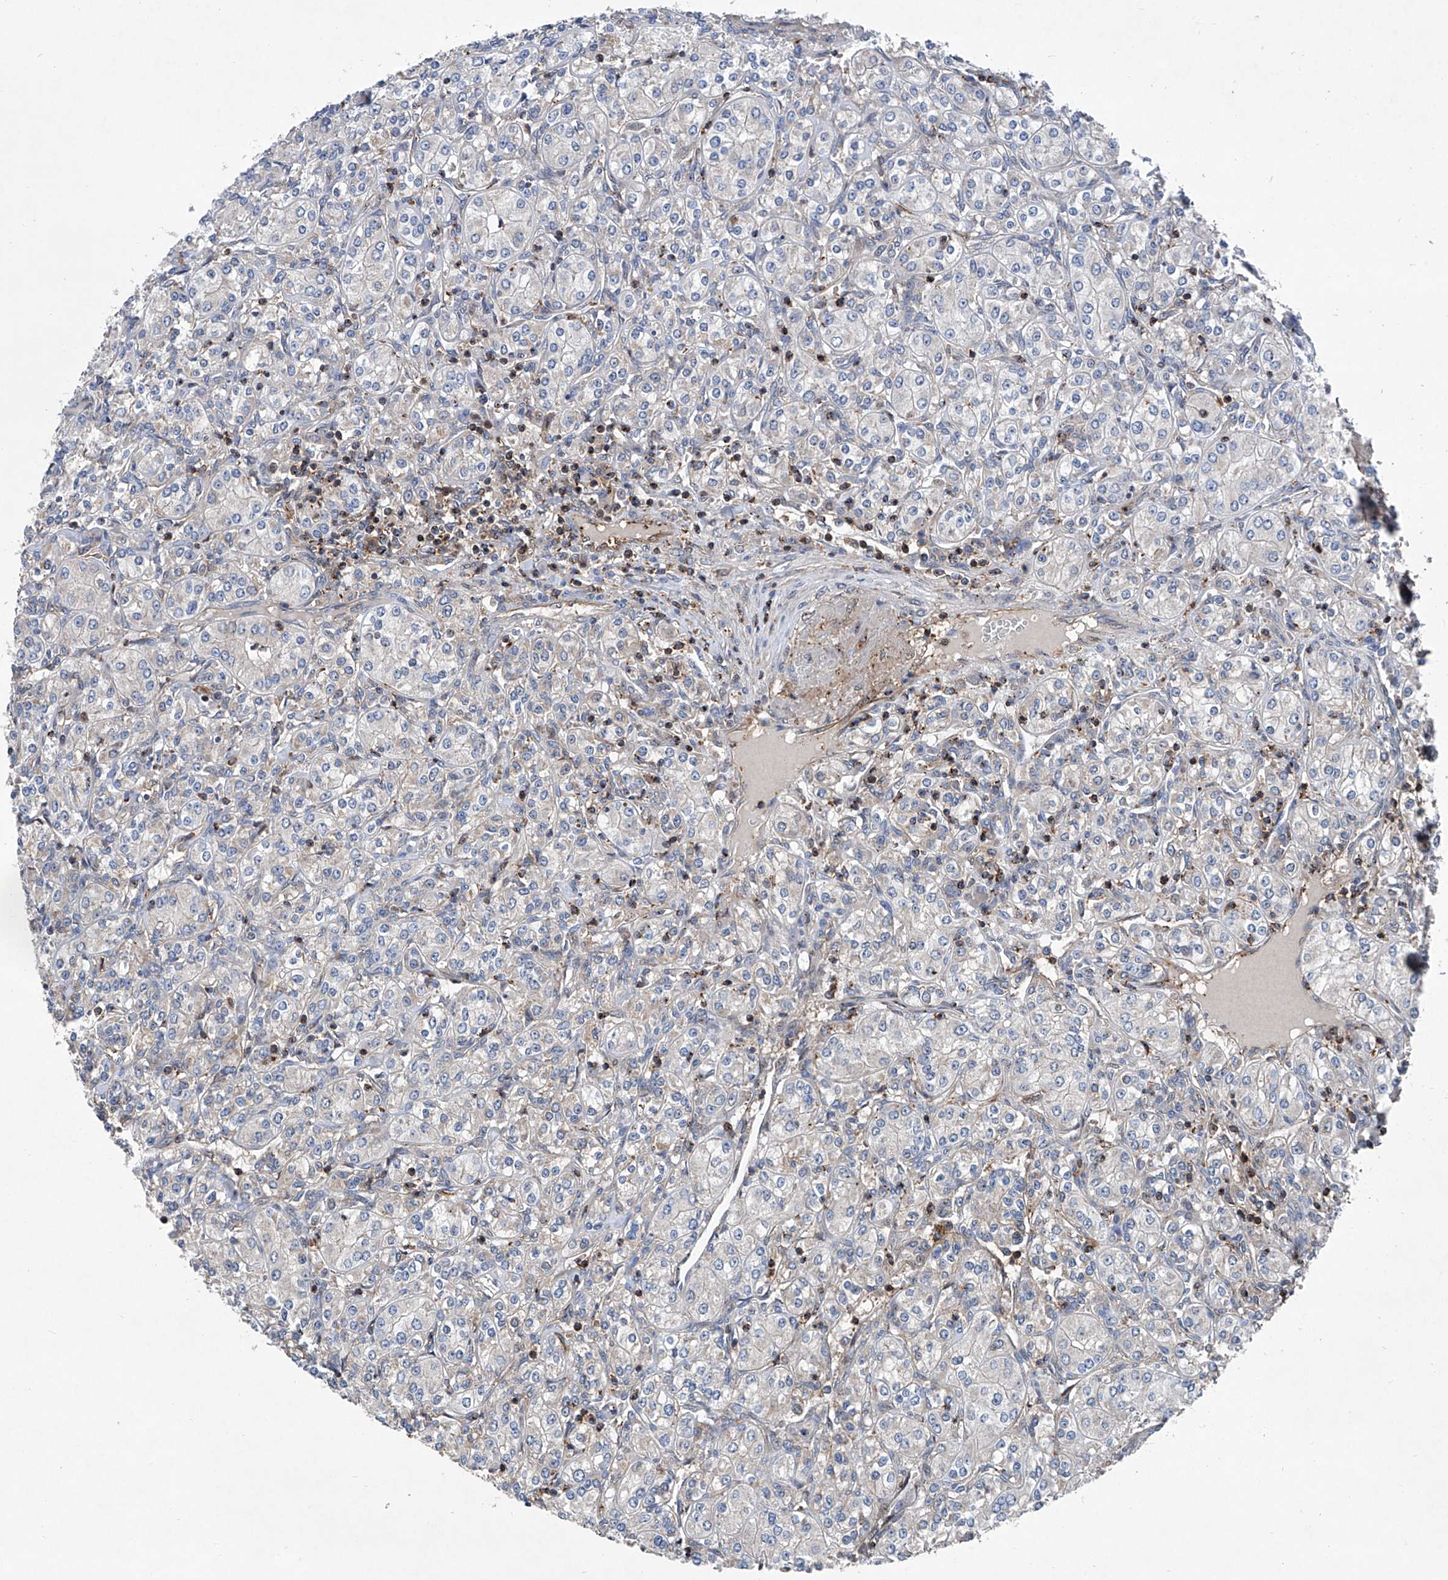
{"staining": {"intensity": "negative", "quantity": "none", "location": "none"}, "tissue": "renal cancer", "cell_type": "Tumor cells", "image_type": "cancer", "snomed": [{"axis": "morphology", "description": "Adenocarcinoma, NOS"}, {"axis": "topography", "description": "Kidney"}], "caption": "Immunohistochemistry (IHC) micrograph of adenocarcinoma (renal) stained for a protein (brown), which exhibits no positivity in tumor cells.", "gene": "NT5C3A", "patient": {"sex": "male", "age": 77}}